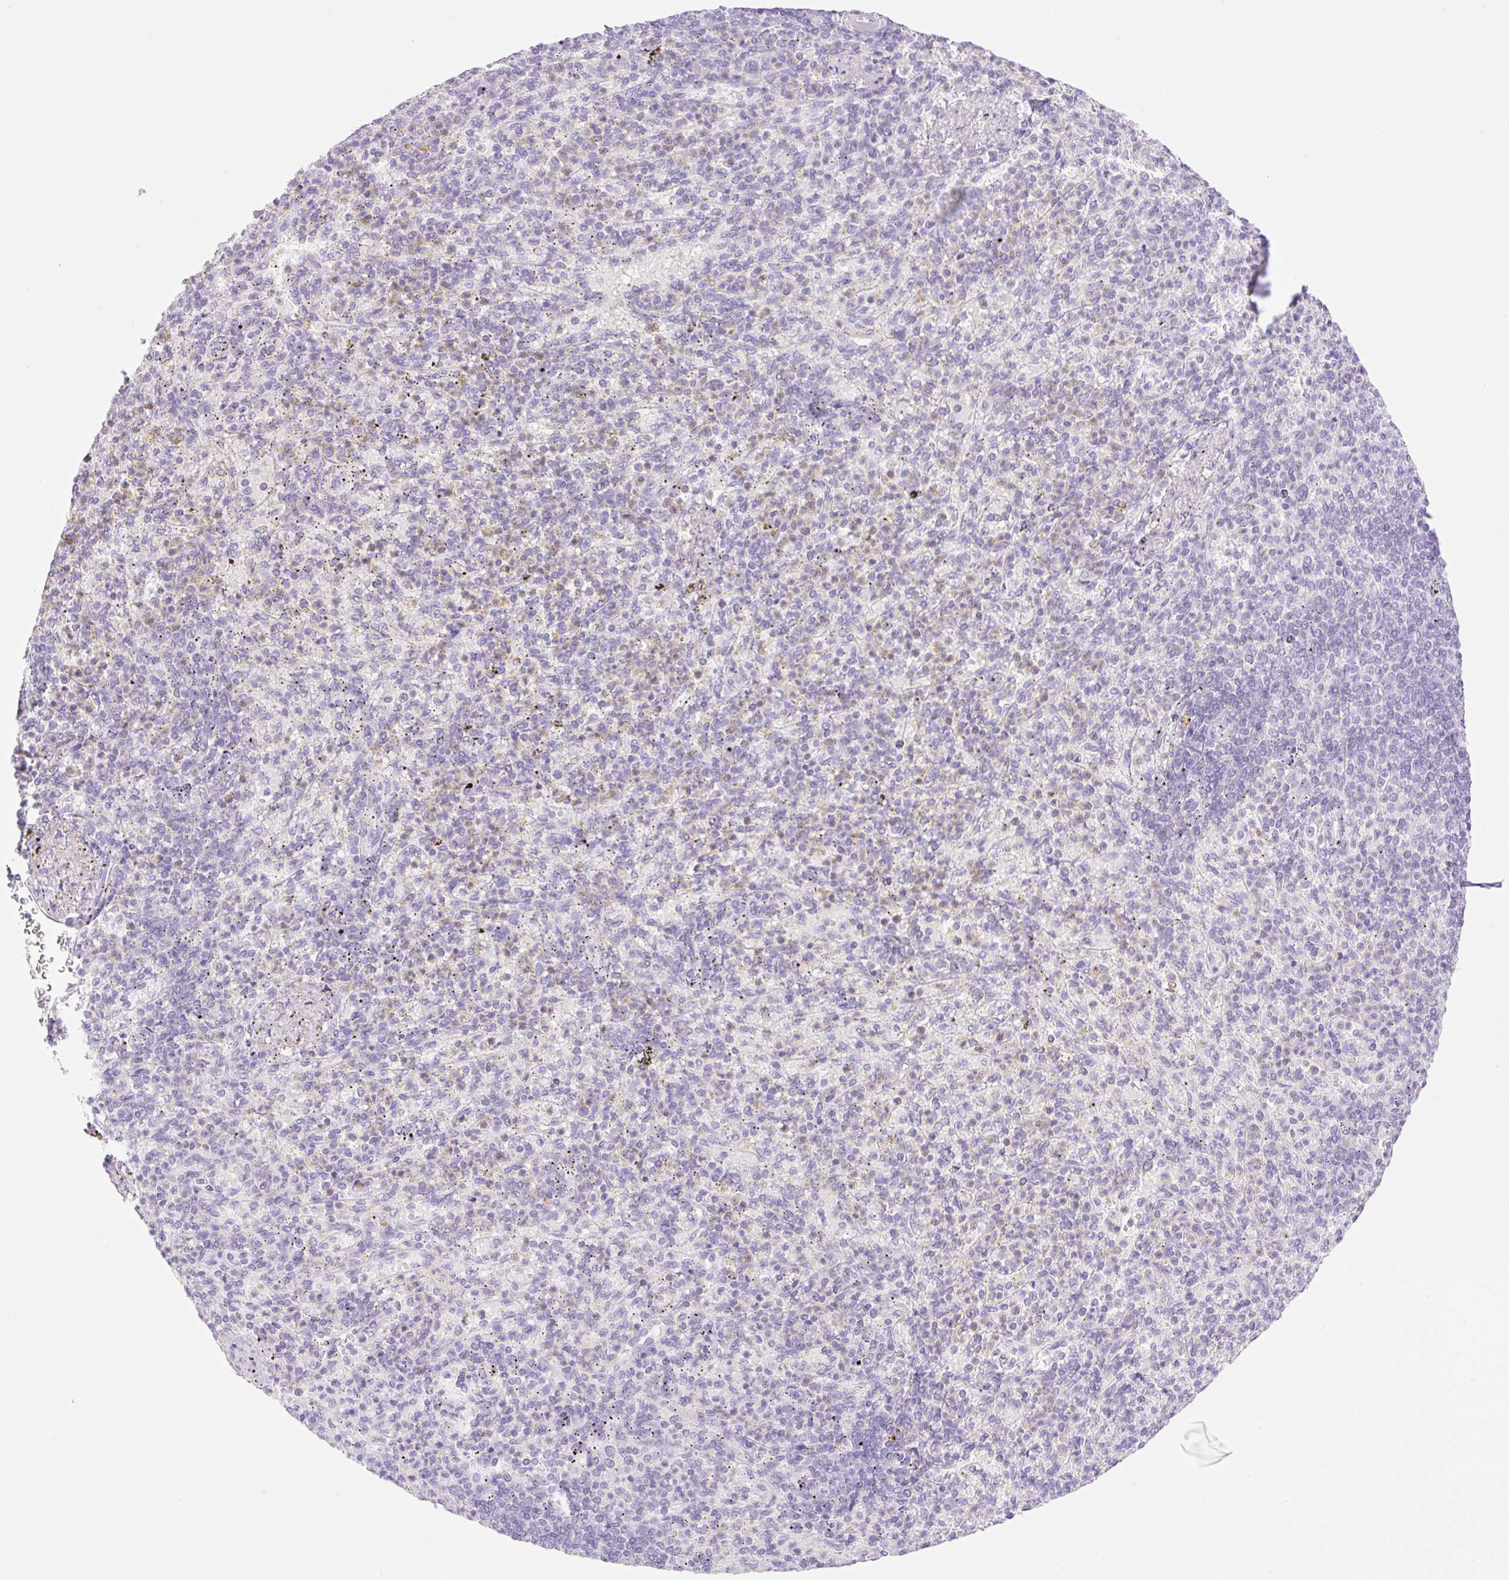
{"staining": {"intensity": "negative", "quantity": "none", "location": "none"}, "tissue": "spleen", "cell_type": "Cells in red pulp", "image_type": "normal", "snomed": [{"axis": "morphology", "description": "Normal tissue, NOS"}, {"axis": "topography", "description": "Spleen"}], "caption": "DAB (3,3'-diaminobenzidine) immunohistochemical staining of unremarkable spleen exhibits no significant expression in cells in red pulp. (Brightfield microscopy of DAB immunohistochemistry (IHC) at high magnification).", "gene": "PALM3", "patient": {"sex": "female", "age": 74}}